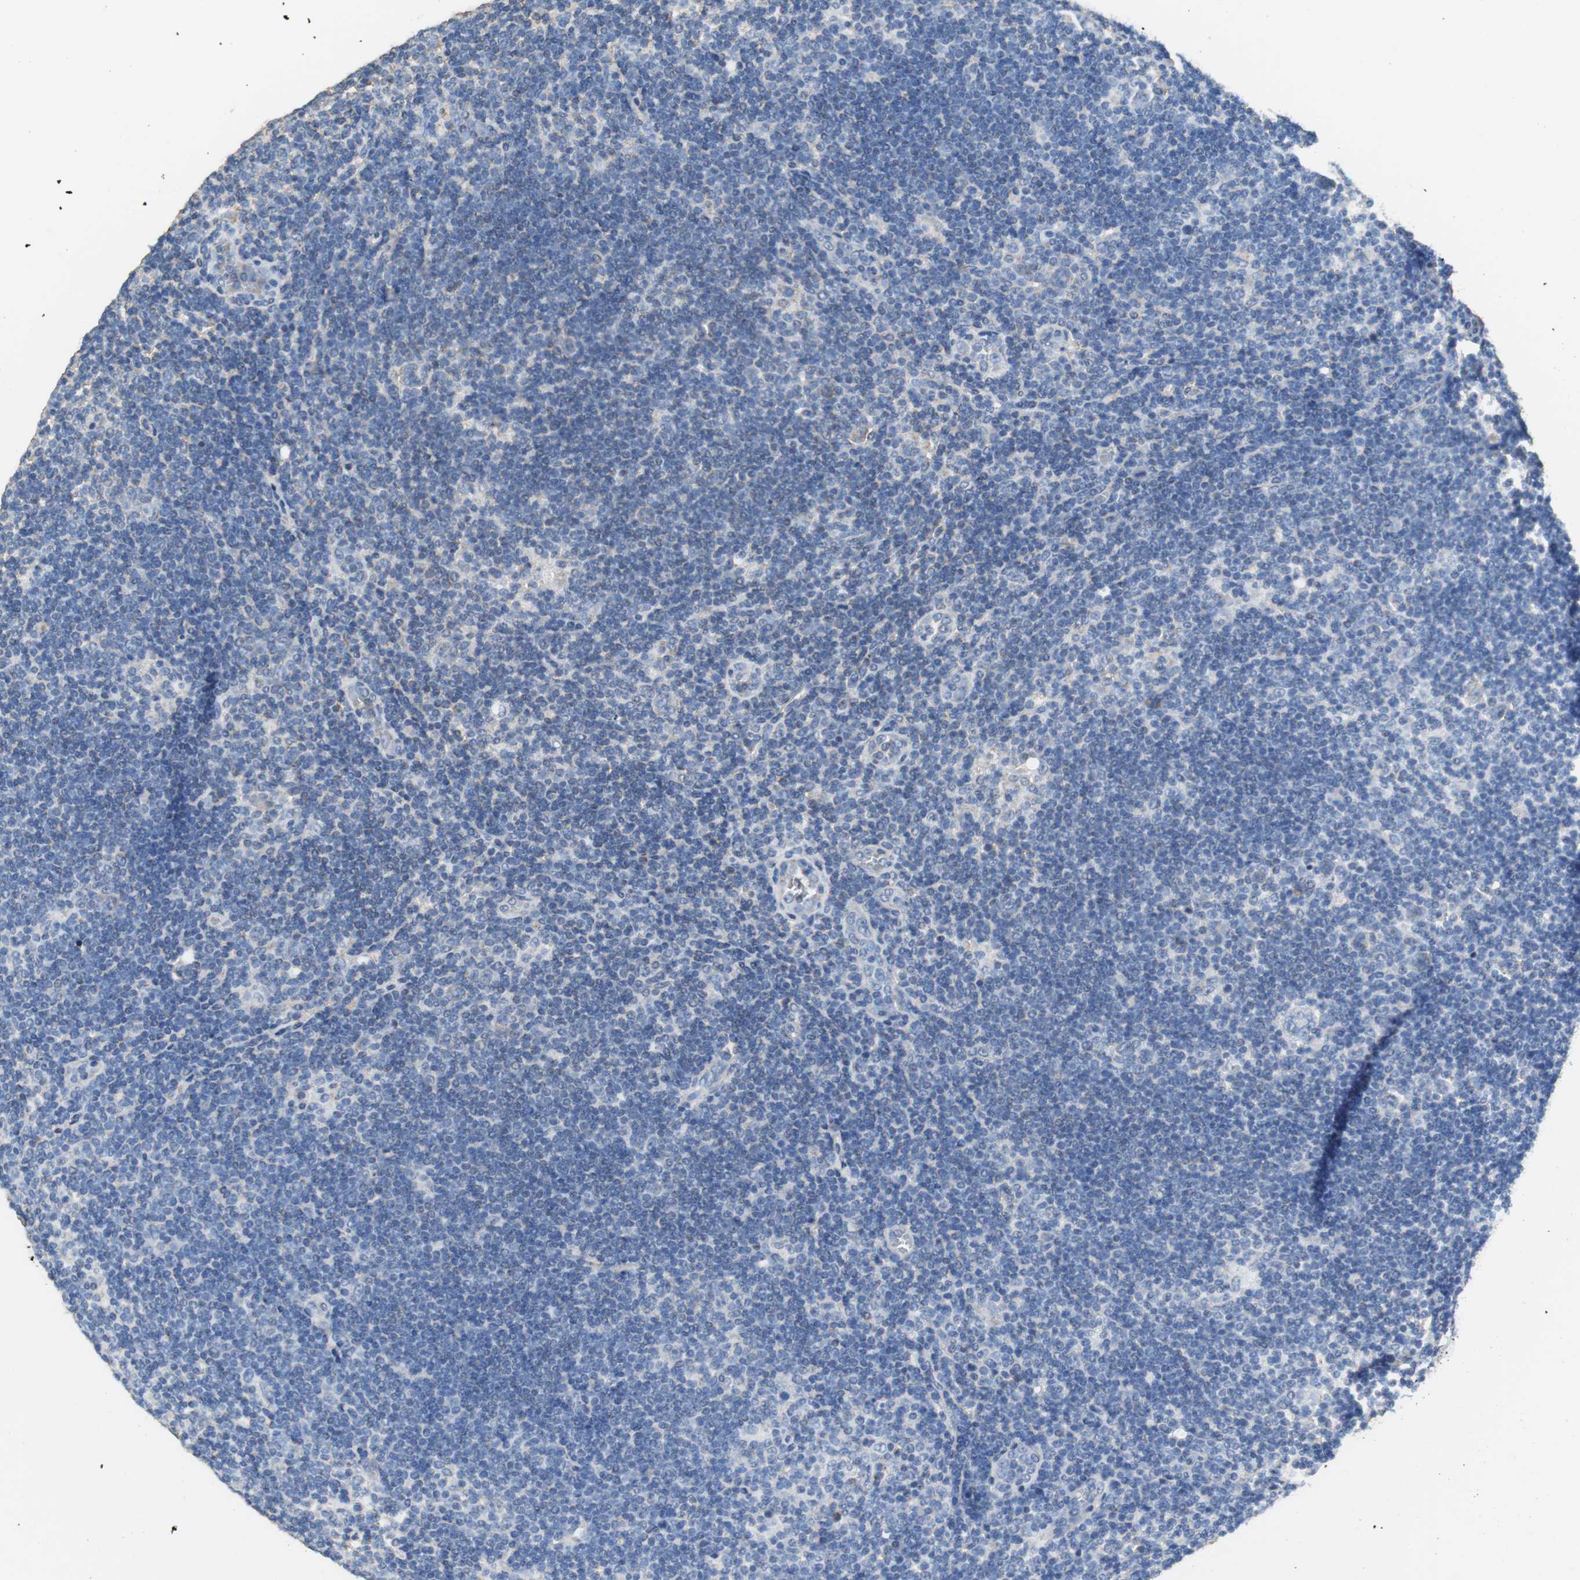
{"staining": {"intensity": "negative", "quantity": "none", "location": "none"}, "tissue": "lymphoma", "cell_type": "Tumor cells", "image_type": "cancer", "snomed": [{"axis": "morphology", "description": "Hodgkin's disease, NOS"}, {"axis": "topography", "description": "Lymph node"}], "caption": "The photomicrograph demonstrates no significant expression in tumor cells of Hodgkin's disease. The staining is performed using DAB (3,3'-diaminobenzidine) brown chromogen with nuclei counter-stained in using hematoxylin.", "gene": "NNT", "patient": {"sex": "female", "age": 57}}